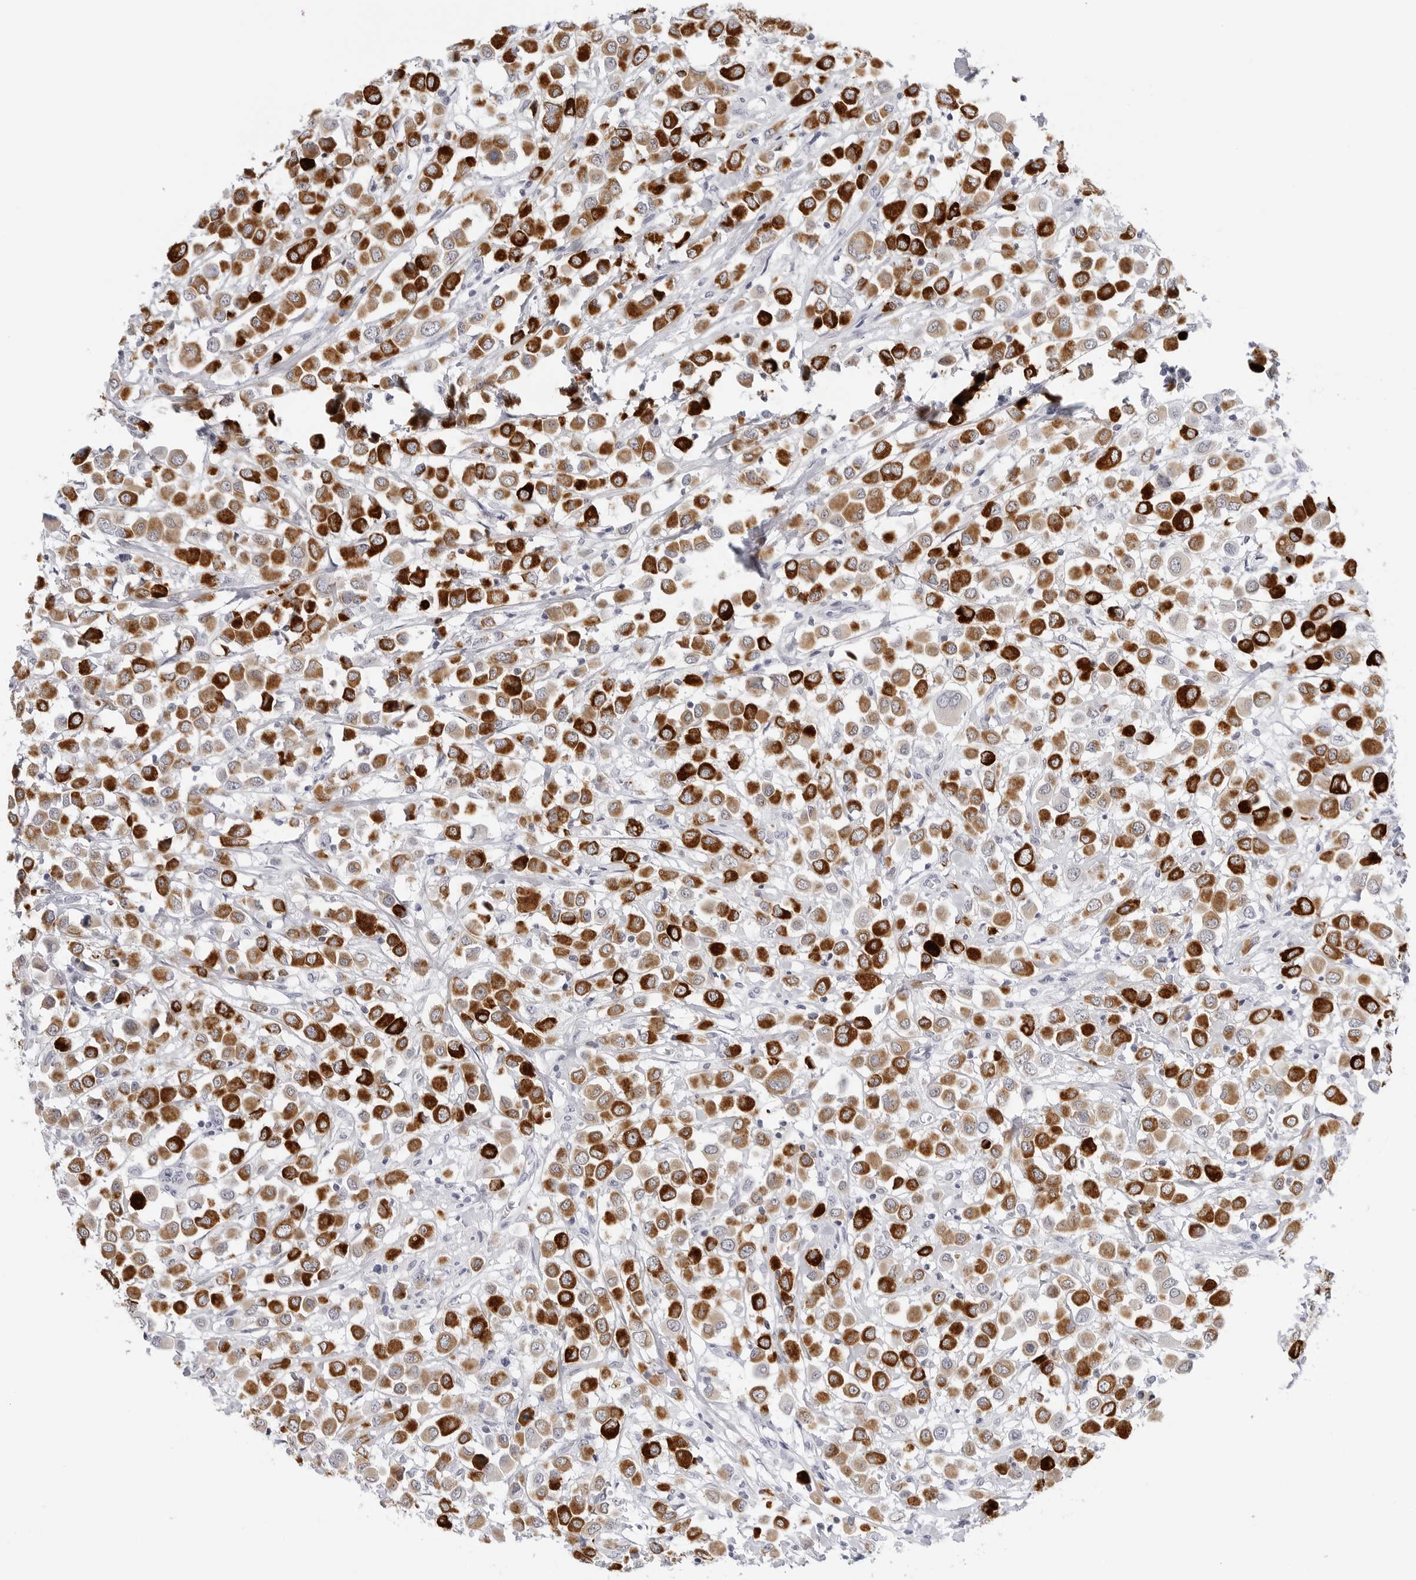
{"staining": {"intensity": "strong", "quantity": ">75%", "location": "cytoplasmic/membranous"}, "tissue": "breast cancer", "cell_type": "Tumor cells", "image_type": "cancer", "snomed": [{"axis": "morphology", "description": "Duct carcinoma"}, {"axis": "topography", "description": "Breast"}], "caption": "A histopathology image of human breast cancer (intraductal carcinoma) stained for a protein displays strong cytoplasmic/membranous brown staining in tumor cells.", "gene": "HSPB7", "patient": {"sex": "female", "age": 61}}